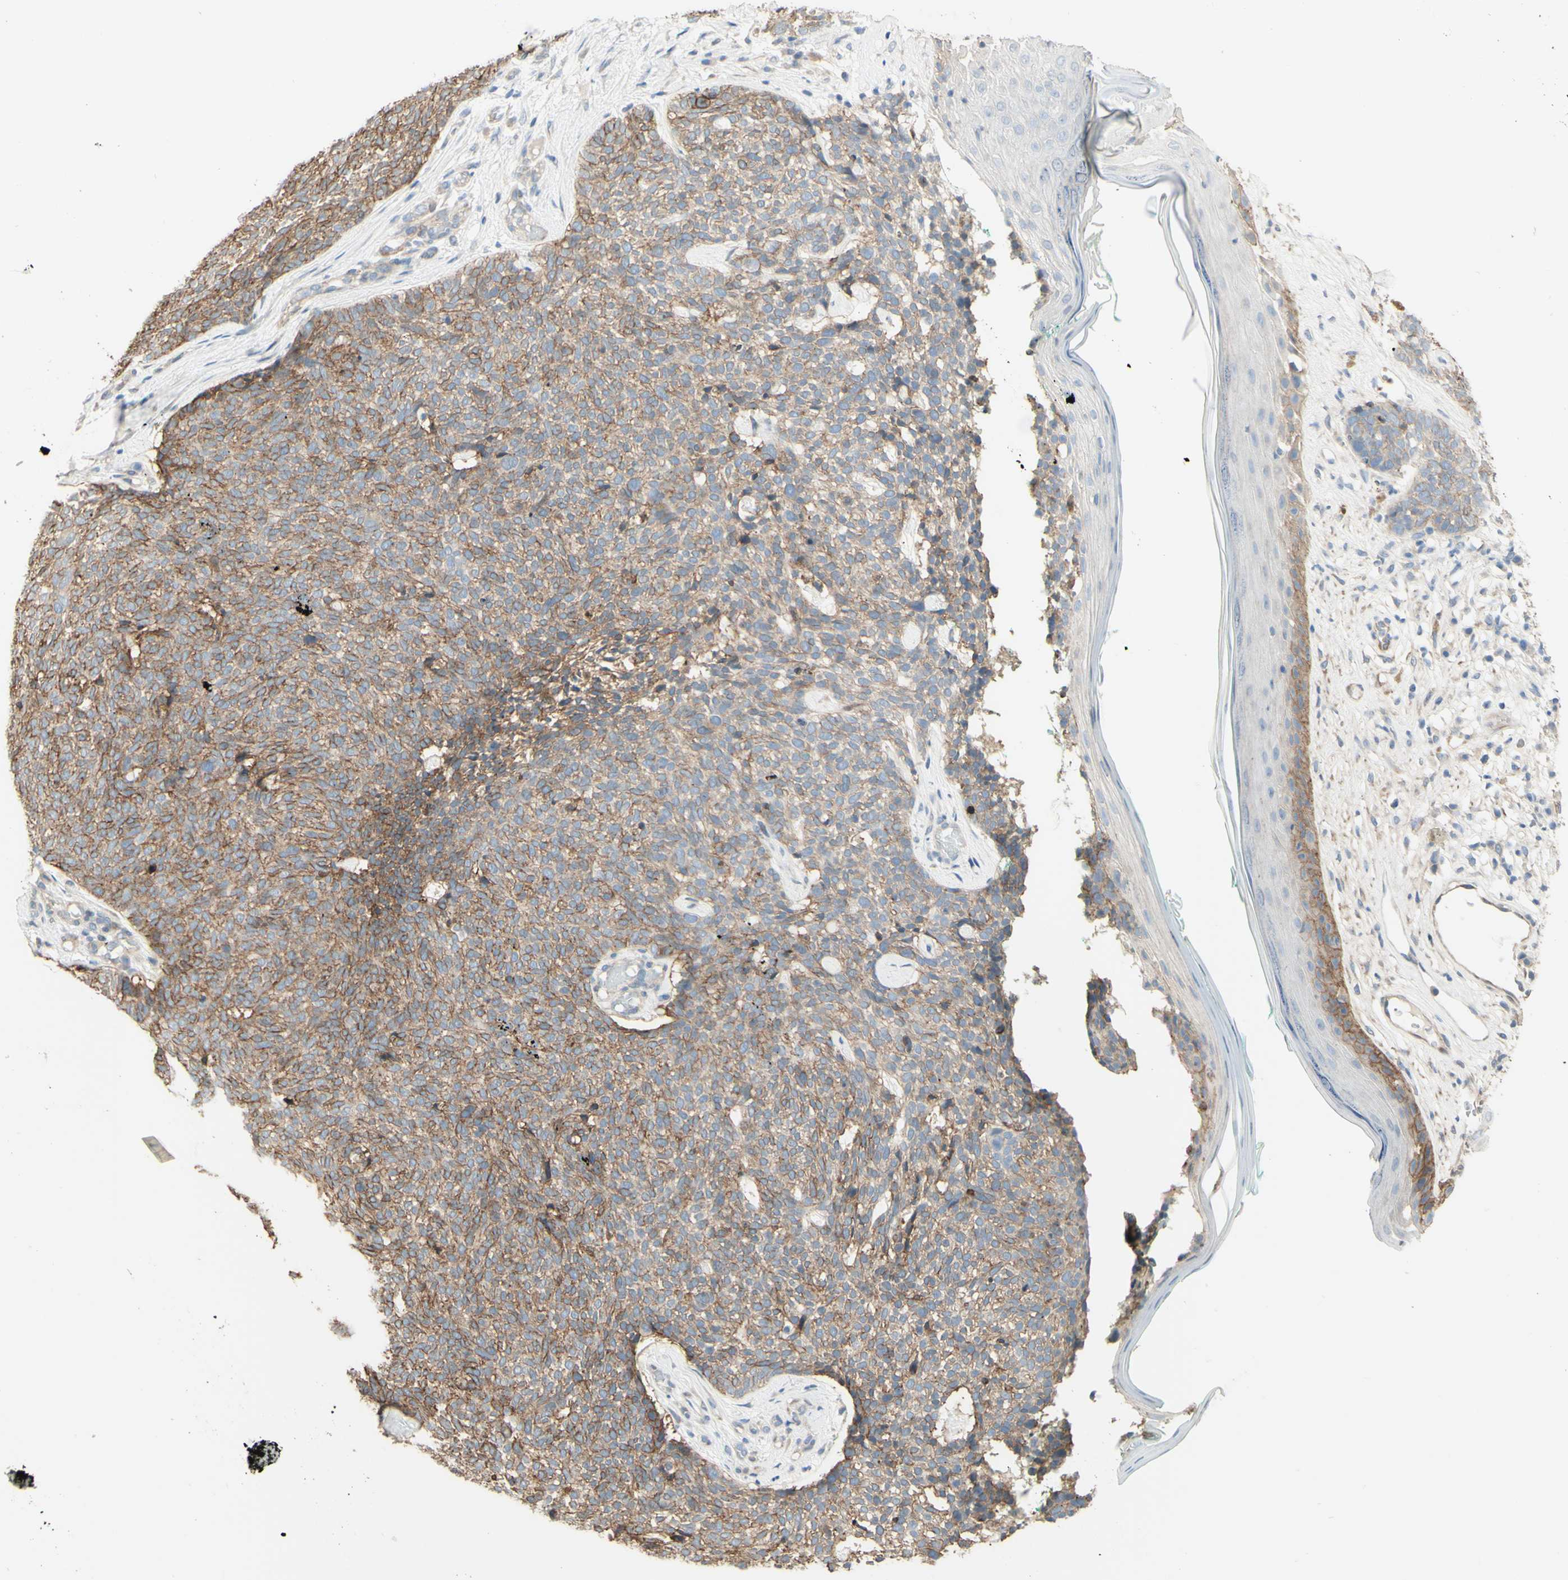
{"staining": {"intensity": "moderate", "quantity": ">75%", "location": "cytoplasmic/membranous"}, "tissue": "skin cancer", "cell_type": "Tumor cells", "image_type": "cancer", "snomed": [{"axis": "morphology", "description": "Basal cell carcinoma"}, {"axis": "topography", "description": "Skin"}], "caption": "High-magnification brightfield microscopy of skin cancer stained with DAB (brown) and counterstained with hematoxylin (blue). tumor cells exhibit moderate cytoplasmic/membranous positivity is present in about>75% of cells.", "gene": "RNF149", "patient": {"sex": "female", "age": 84}}